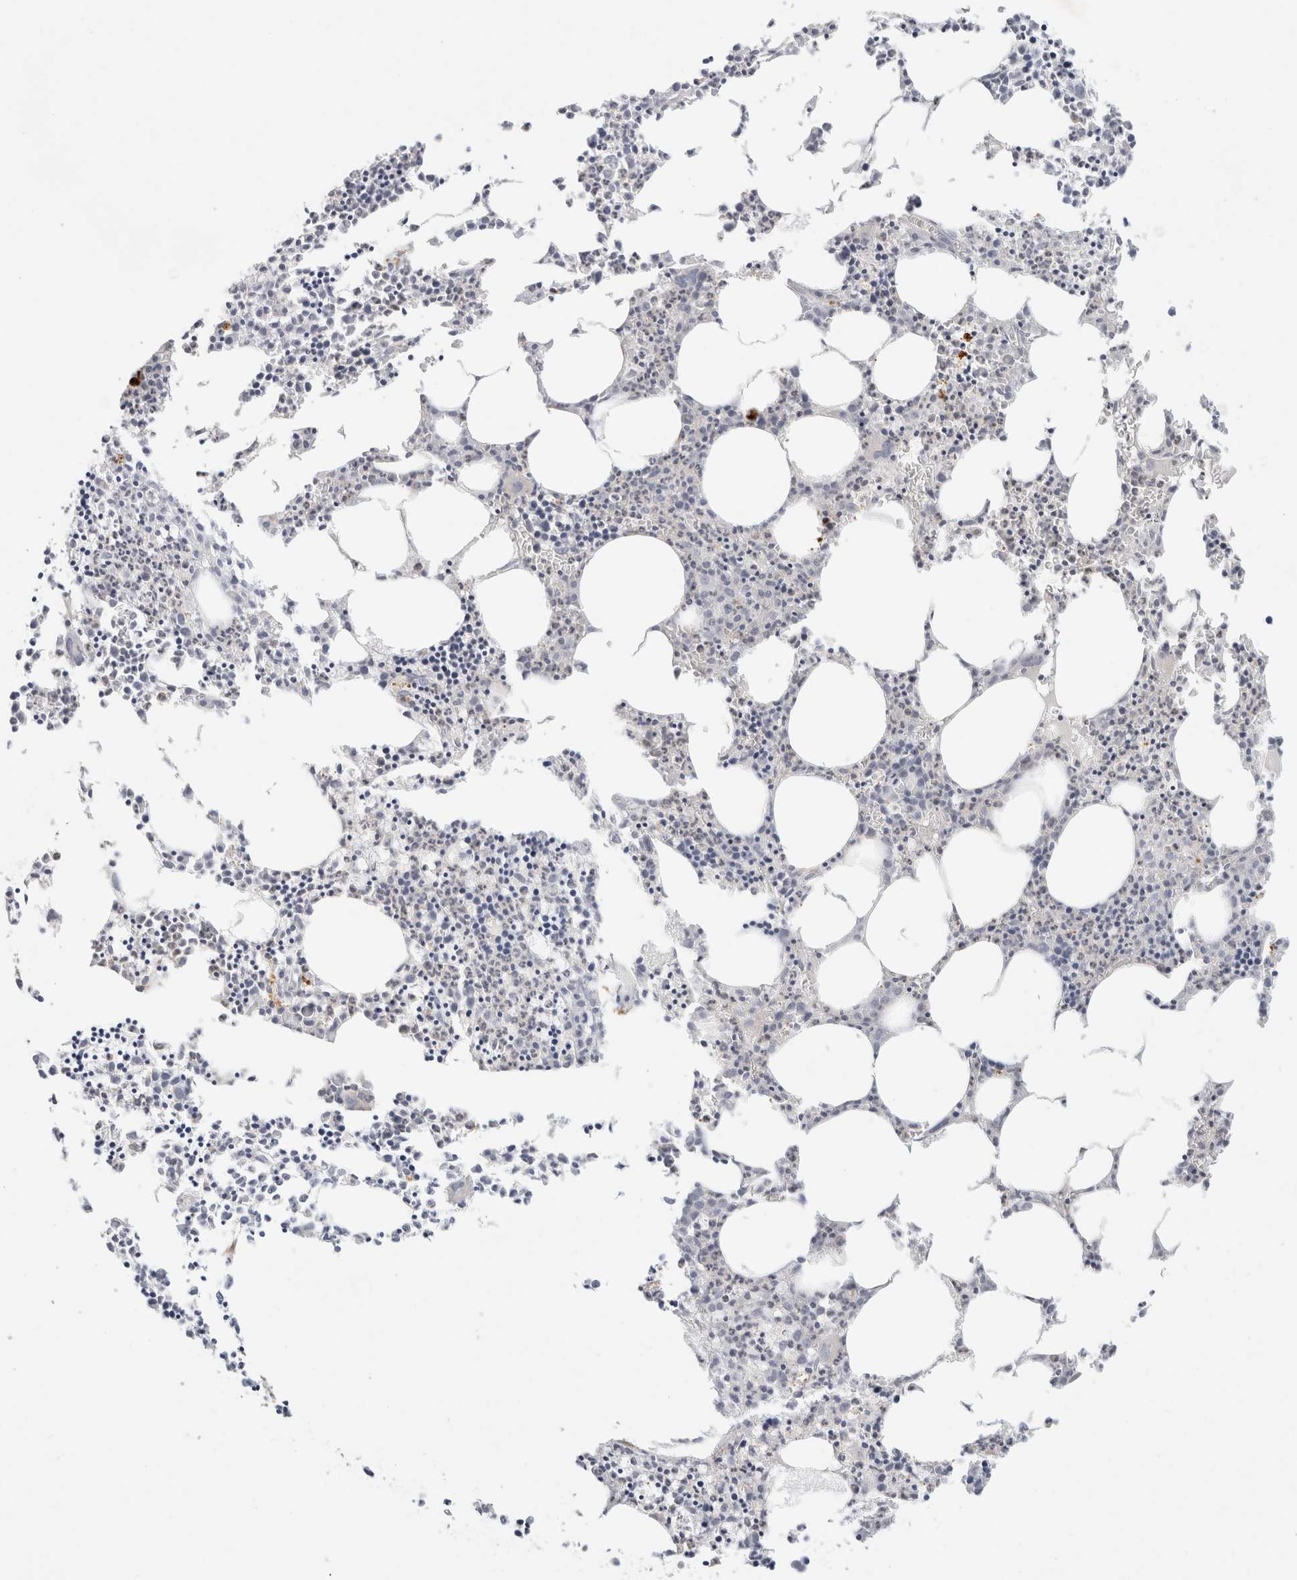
{"staining": {"intensity": "negative", "quantity": "none", "location": "none"}, "tissue": "bone marrow", "cell_type": "Hematopoietic cells", "image_type": "normal", "snomed": [{"axis": "morphology", "description": "Normal tissue, NOS"}, {"axis": "morphology", "description": "Inflammation, NOS"}, {"axis": "topography", "description": "Bone marrow"}], "caption": "Hematopoietic cells are negative for protein expression in normal human bone marrow. (DAB immunohistochemistry (IHC) visualized using brightfield microscopy, high magnification).", "gene": "MPP2", "patient": {"sex": "female", "age": 62}}